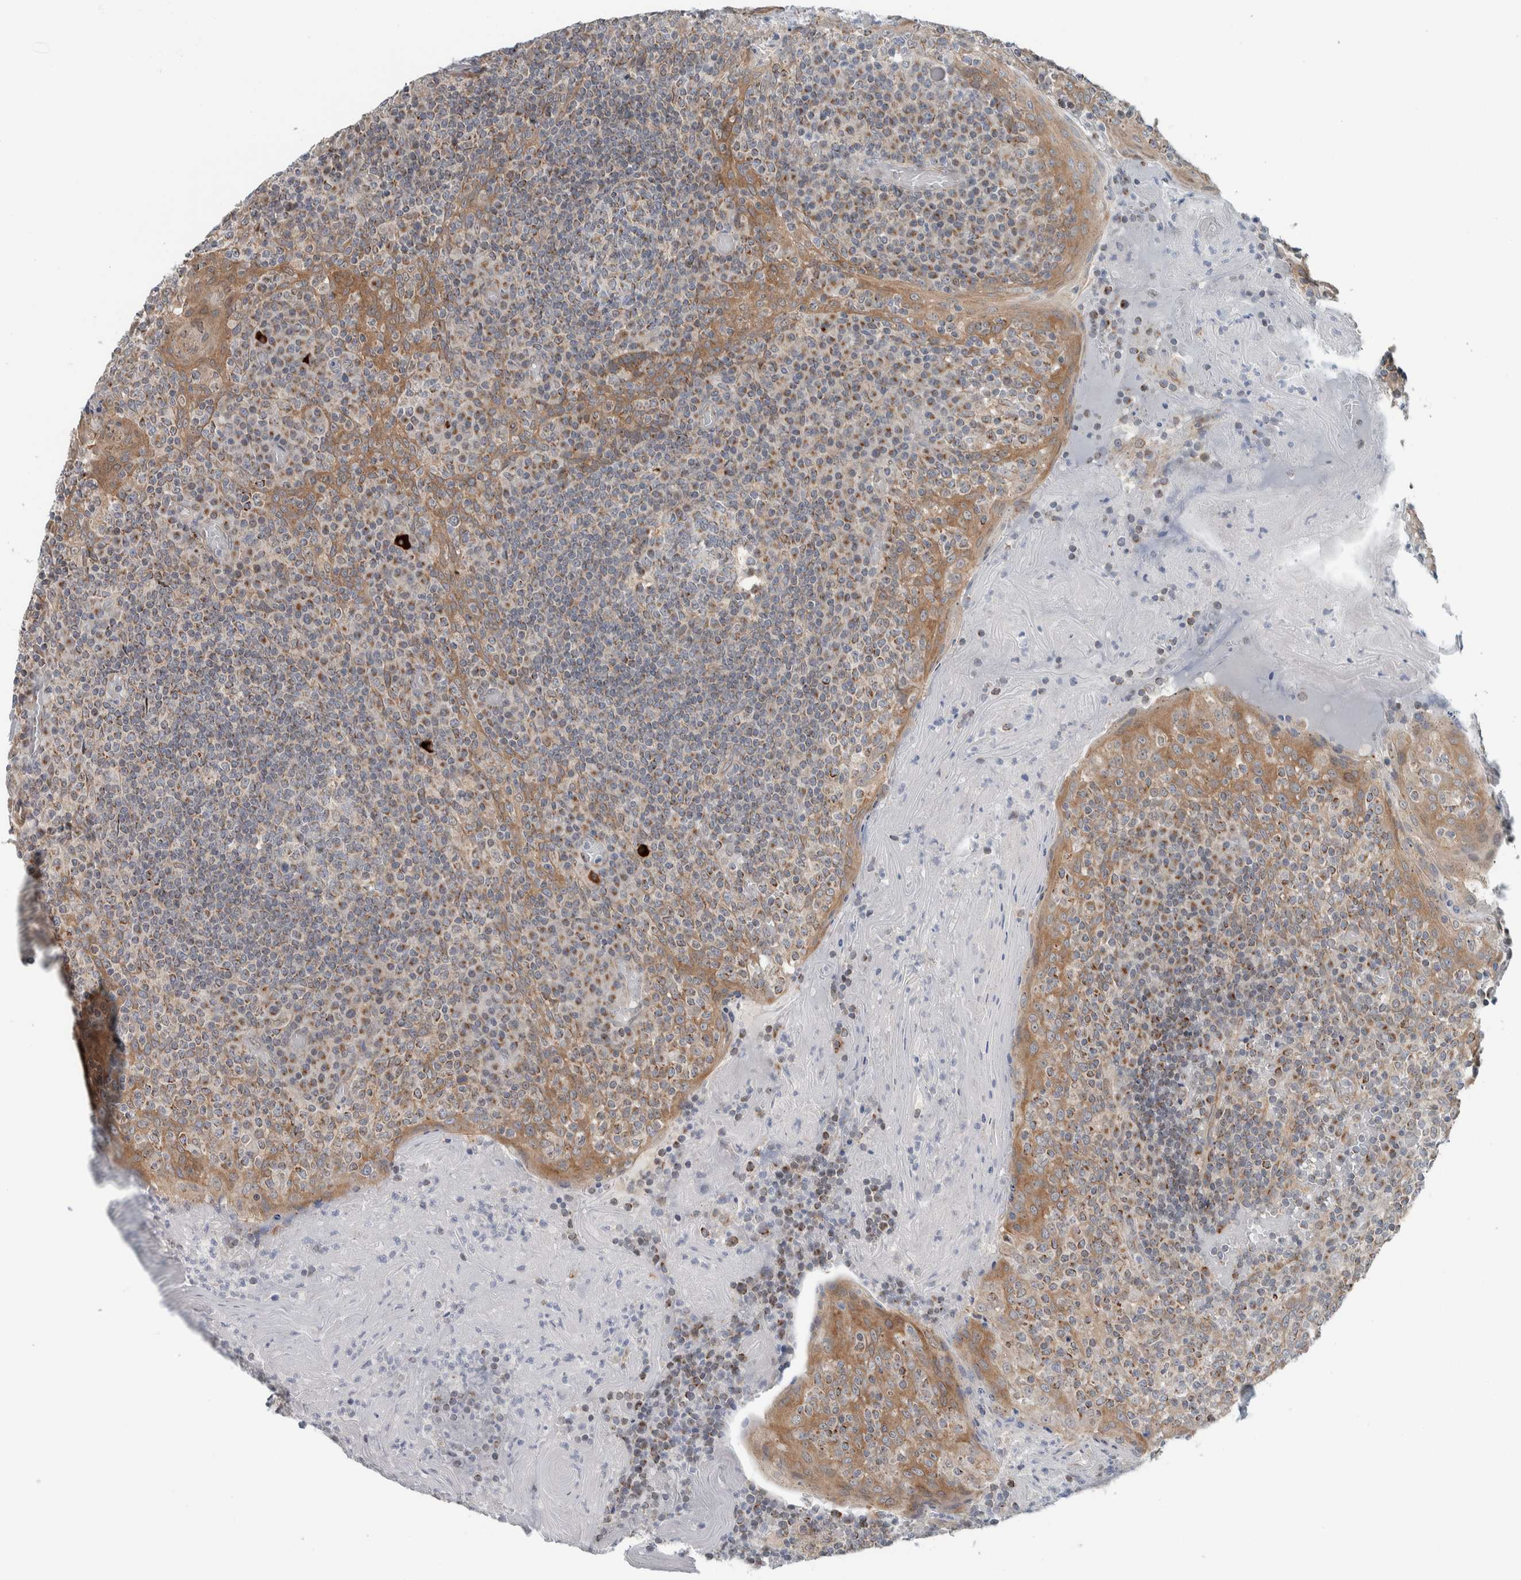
{"staining": {"intensity": "moderate", "quantity": "25%-75%", "location": "cytoplasmic/membranous"}, "tissue": "tonsil", "cell_type": "Germinal center cells", "image_type": "normal", "snomed": [{"axis": "morphology", "description": "Normal tissue, NOS"}, {"axis": "topography", "description": "Tonsil"}], "caption": "IHC of unremarkable human tonsil exhibits medium levels of moderate cytoplasmic/membranous staining in about 25%-75% of germinal center cells.", "gene": "RERE", "patient": {"sex": "female", "age": 19}}